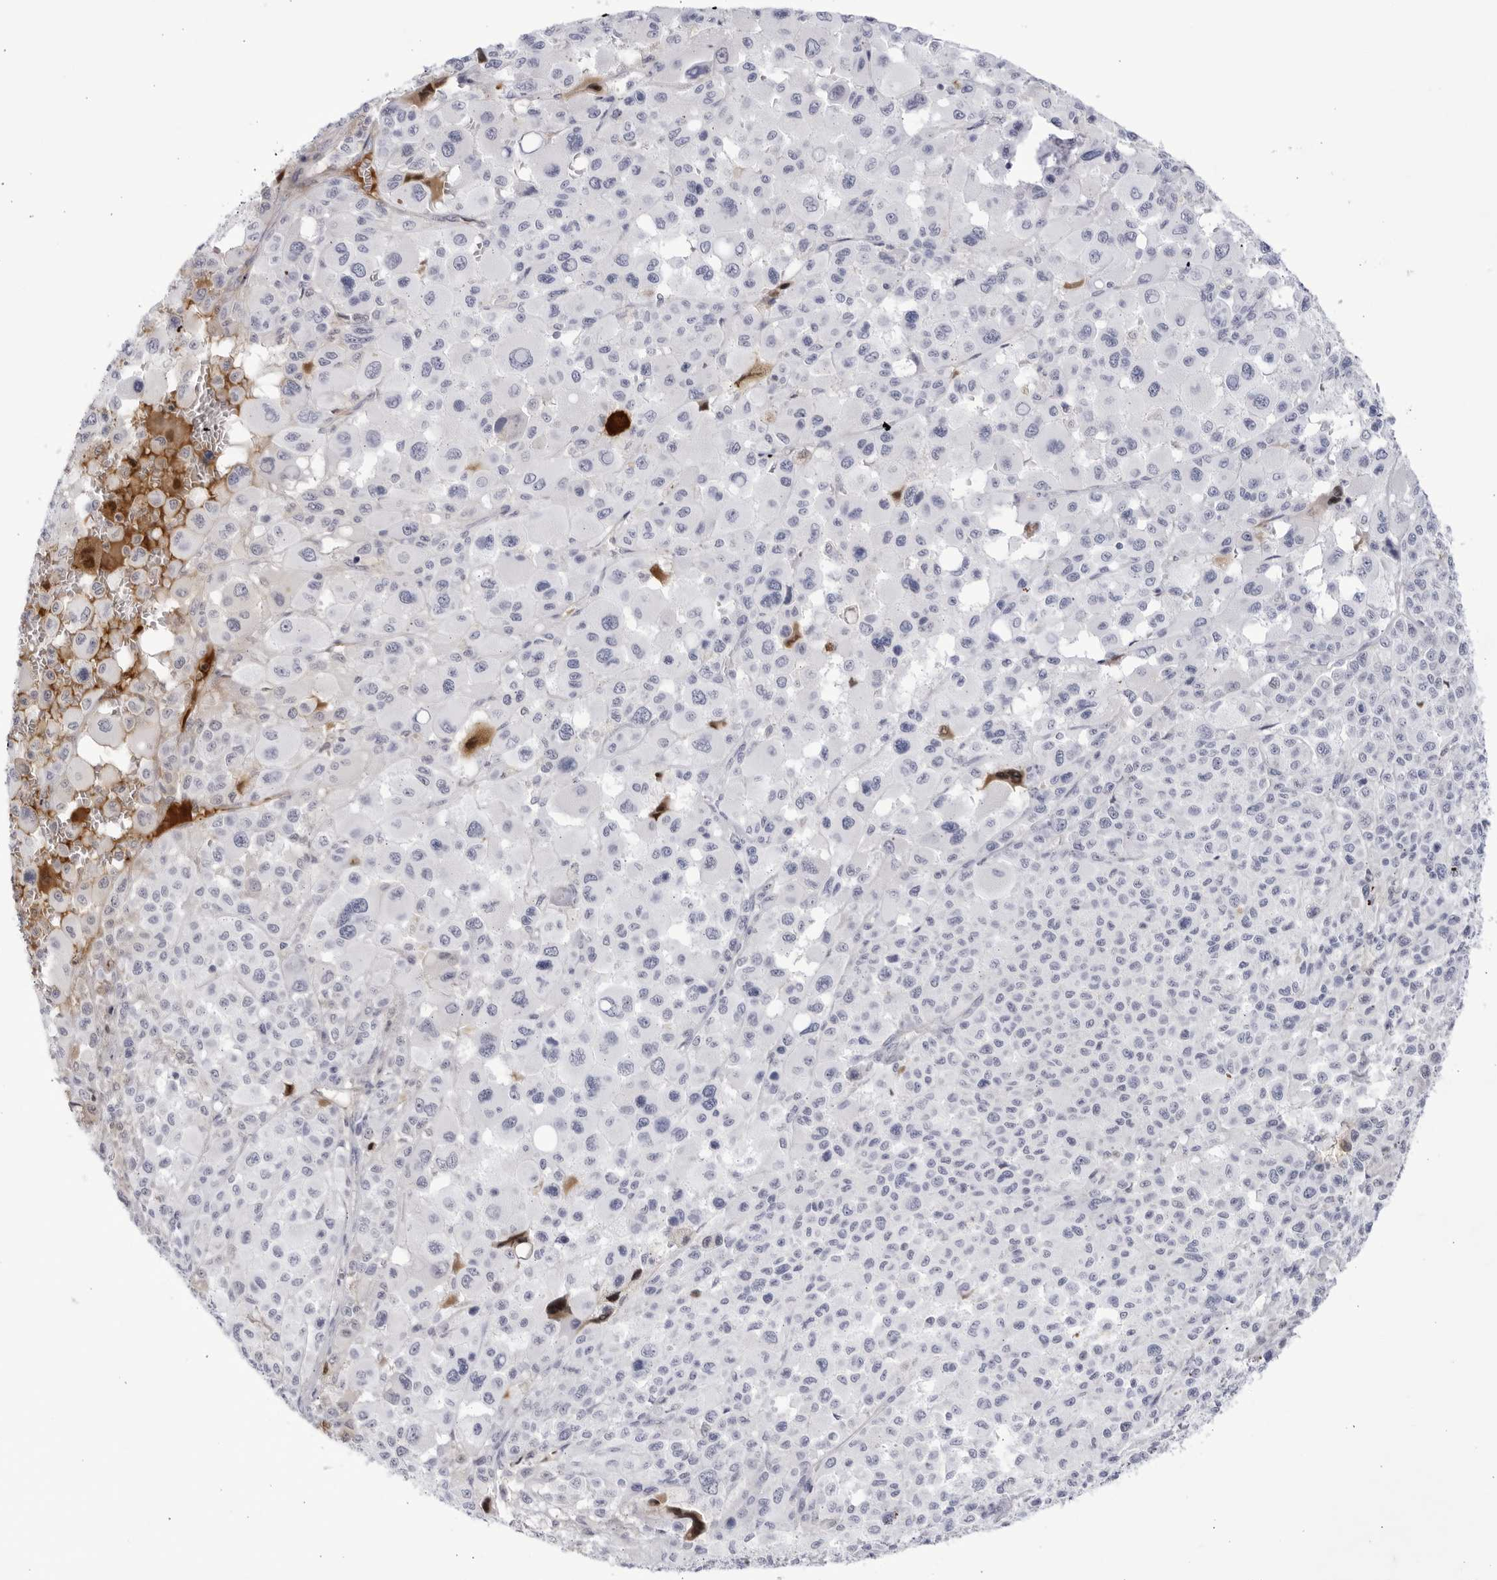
{"staining": {"intensity": "negative", "quantity": "none", "location": "none"}, "tissue": "melanoma", "cell_type": "Tumor cells", "image_type": "cancer", "snomed": [{"axis": "morphology", "description": "Malignant melanoma, Metastatic site"}, {"axis": "topography", "description": "Skin"}], "caption": "This is an immunohistochemistry photomicrograph of human melanoma. There is no positivity in tumor cells.", "gene": "CNBD1", "patient": {"sex": "female", "age": 74}}